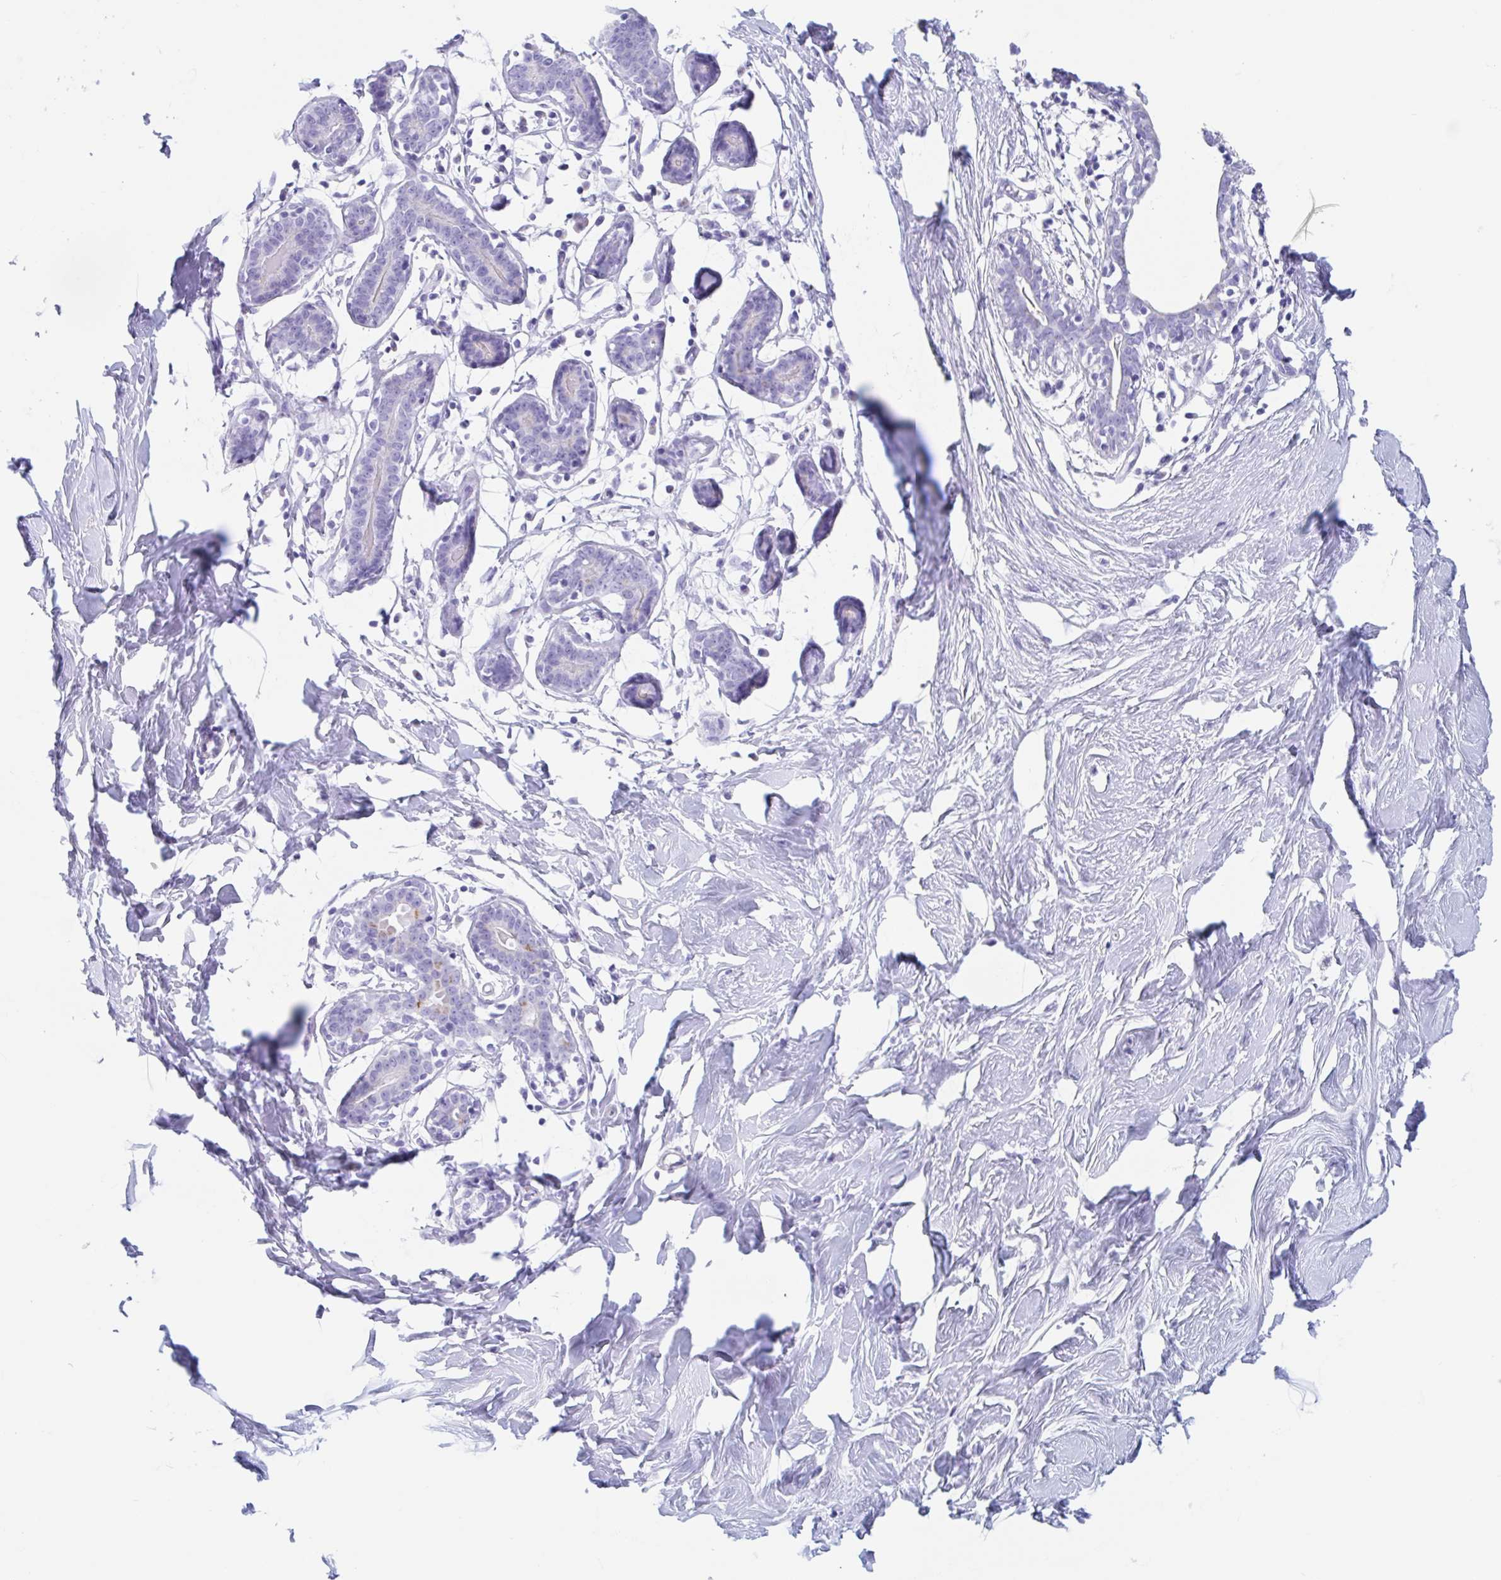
{"staining": {"intensity": "negative", "quantity": "none", "location": "none"}, "tissue": "breast", "cell_type": "Adipocytes", "image_type": "normal", "snomed": [{"axis": "morphology", "description": "Normal tissue, NOS"}, {"axis": "topography", "description": "Breast"}], "caption": "Immunohistochemistry image of benign human breast stained for a protein (brown), which displays no staining in adipocytes. (DAB immunohistochemistry (IHC) with hematoxylin counter stain).", "gene": "CPTP", "patient": {"sex": "female", "age": 27}}